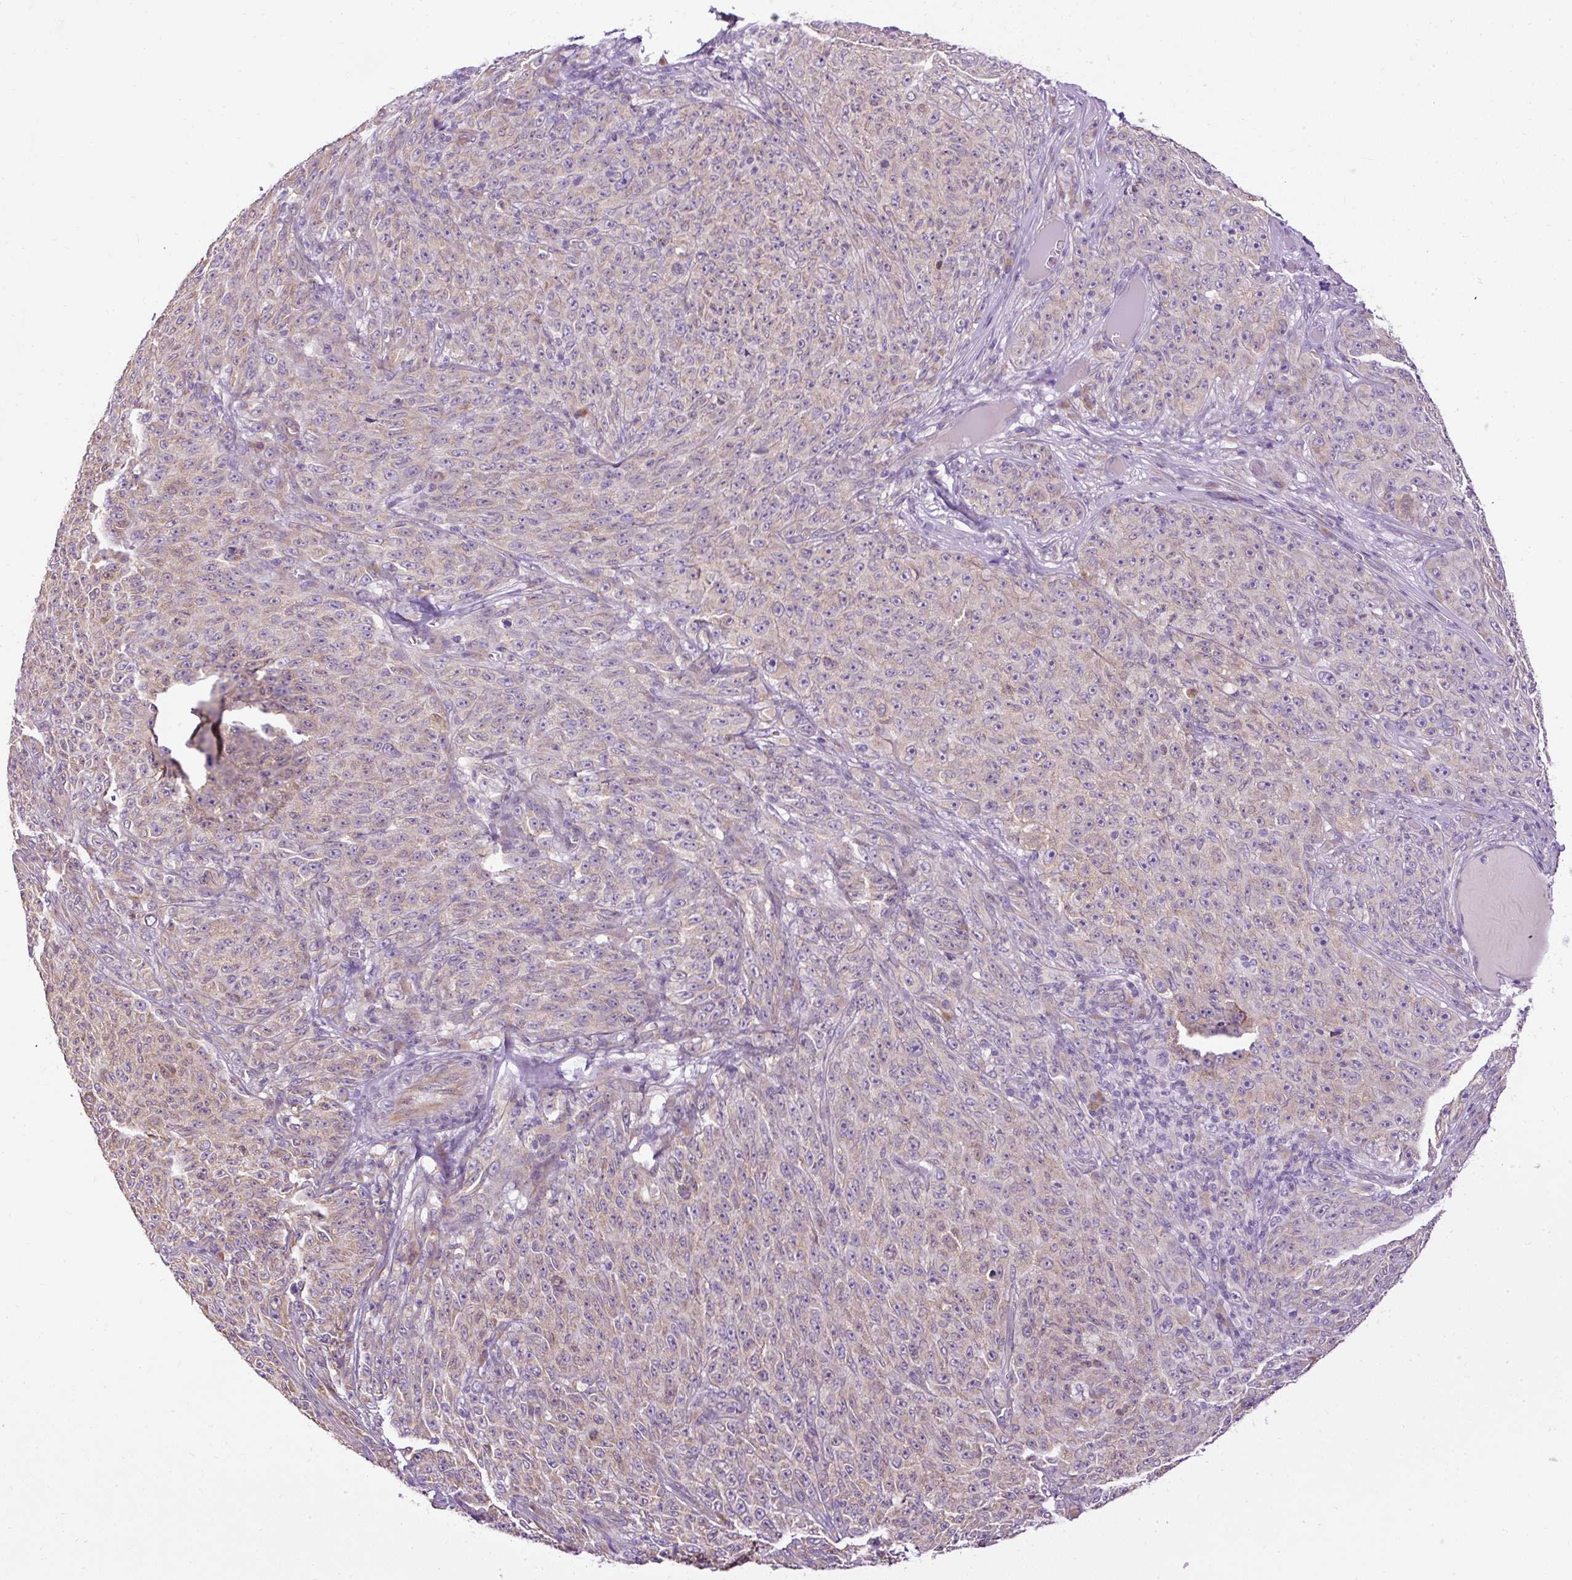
{"staining": {"intensity": "weak", "quantity": "<25%", "location": "cytoplasmic/membranous"}, "tissue": "melanoma", "cell_type": "Tumor cells", "image_type": "cancer", "snomed": [{"axis": "morphology", "description": "Malignant melanoma, NOS"}, {"axis": "topography", "description": "Skin"}], "caption": "DAB immunohistochemical staining of malignant melanoma reveals no significant positivity in tumor cells.", "gene": "FAM149A", "patient": {"sex": "female", "age": 82}}